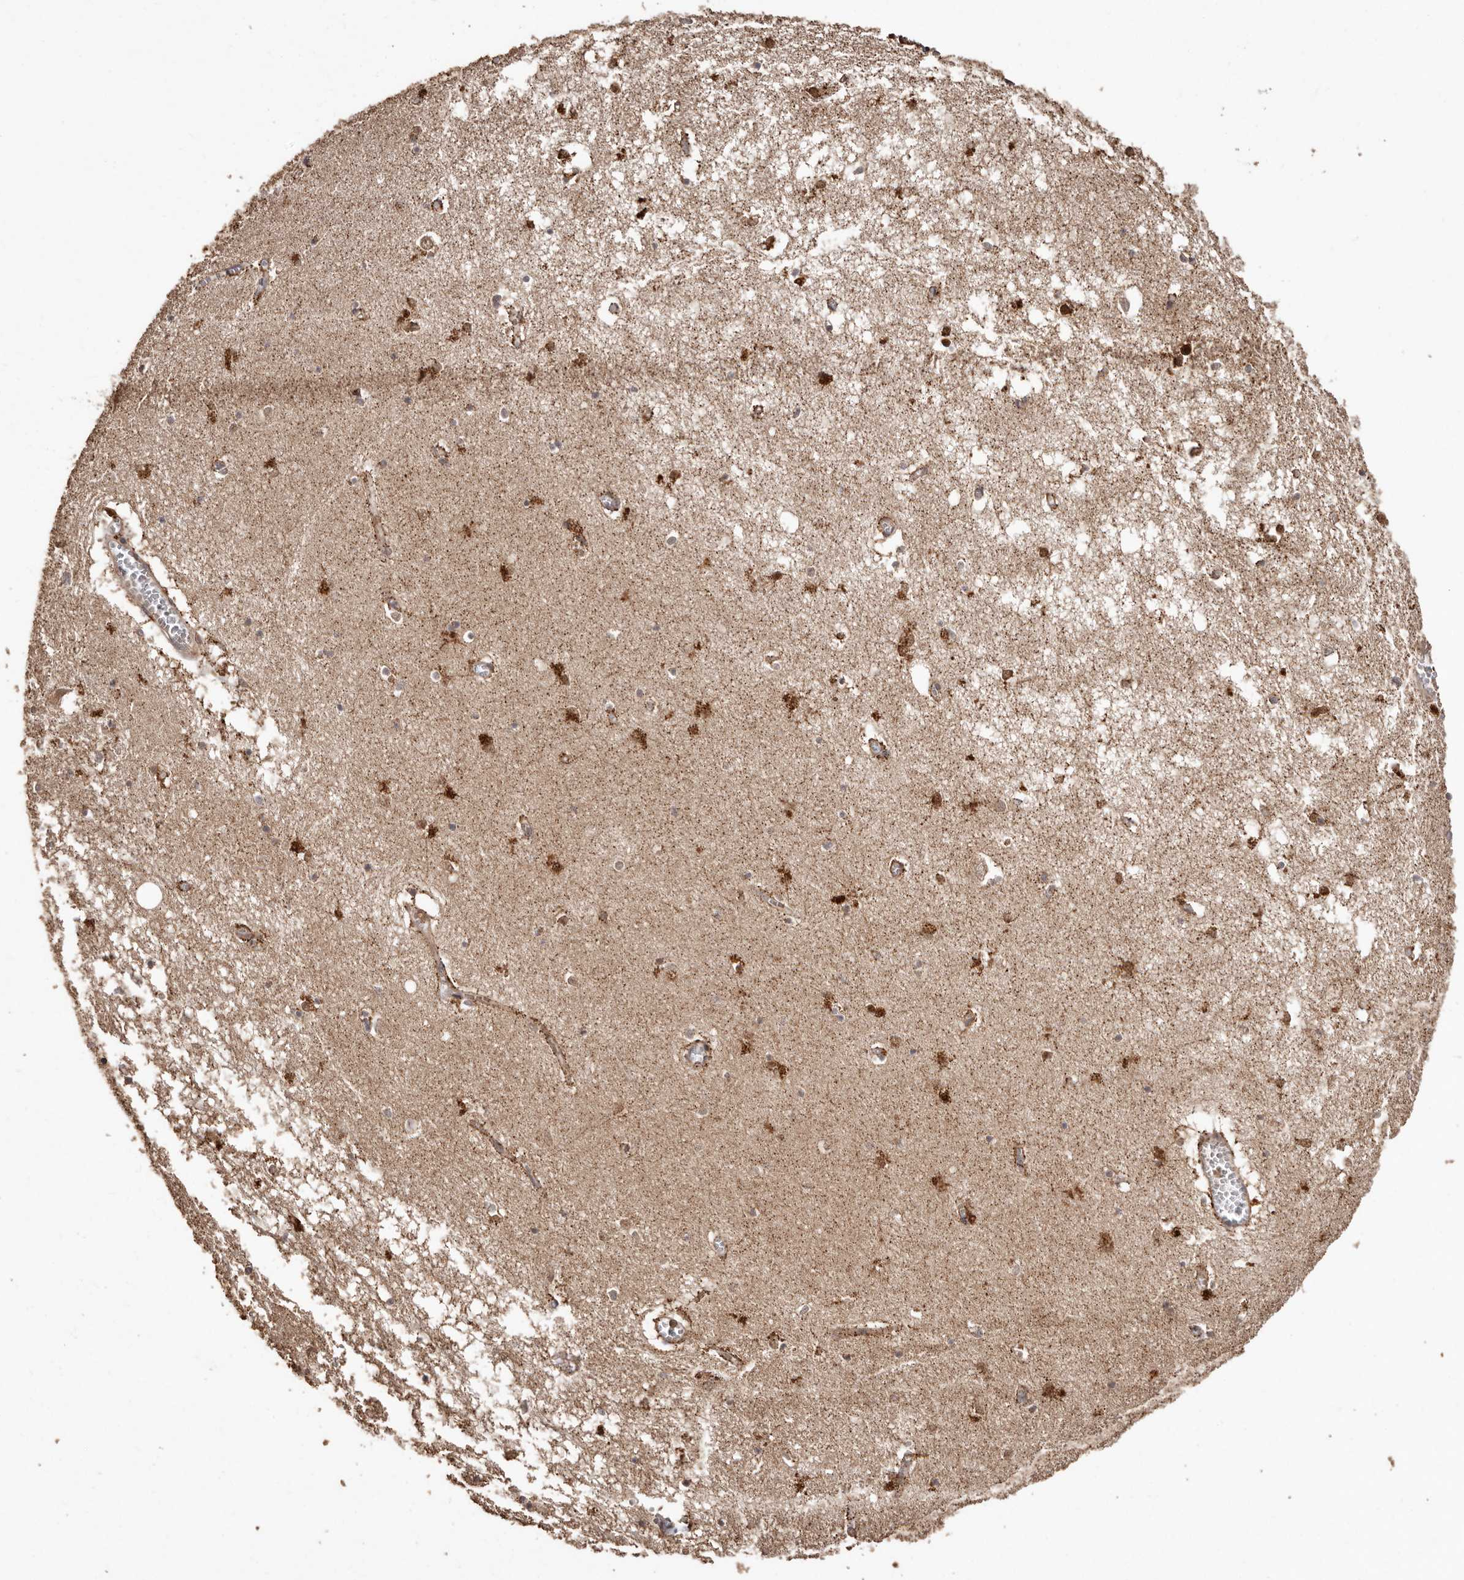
{"staining": {"intensity": "moderate", "quantity": "25%-75%", "location": "cytoplasmic/membranous"}, "tissue": "hippocampus", "cell_type": "Glial cells", "image_type": "normal", "snomed": [{"axis": "morphology", "description": "Normal tissue, NOS"}, {"axis": "topography", "description": "Hippocampus"}], "caption": "Immunohistochemical staining of unremarkable hippocampus exhibits moderate cytoplasmic/membranous protein staining in about 25%-75% of glial cells.", "gene": "RWDD1", "patient": {"sex": "male", "age": 70}}